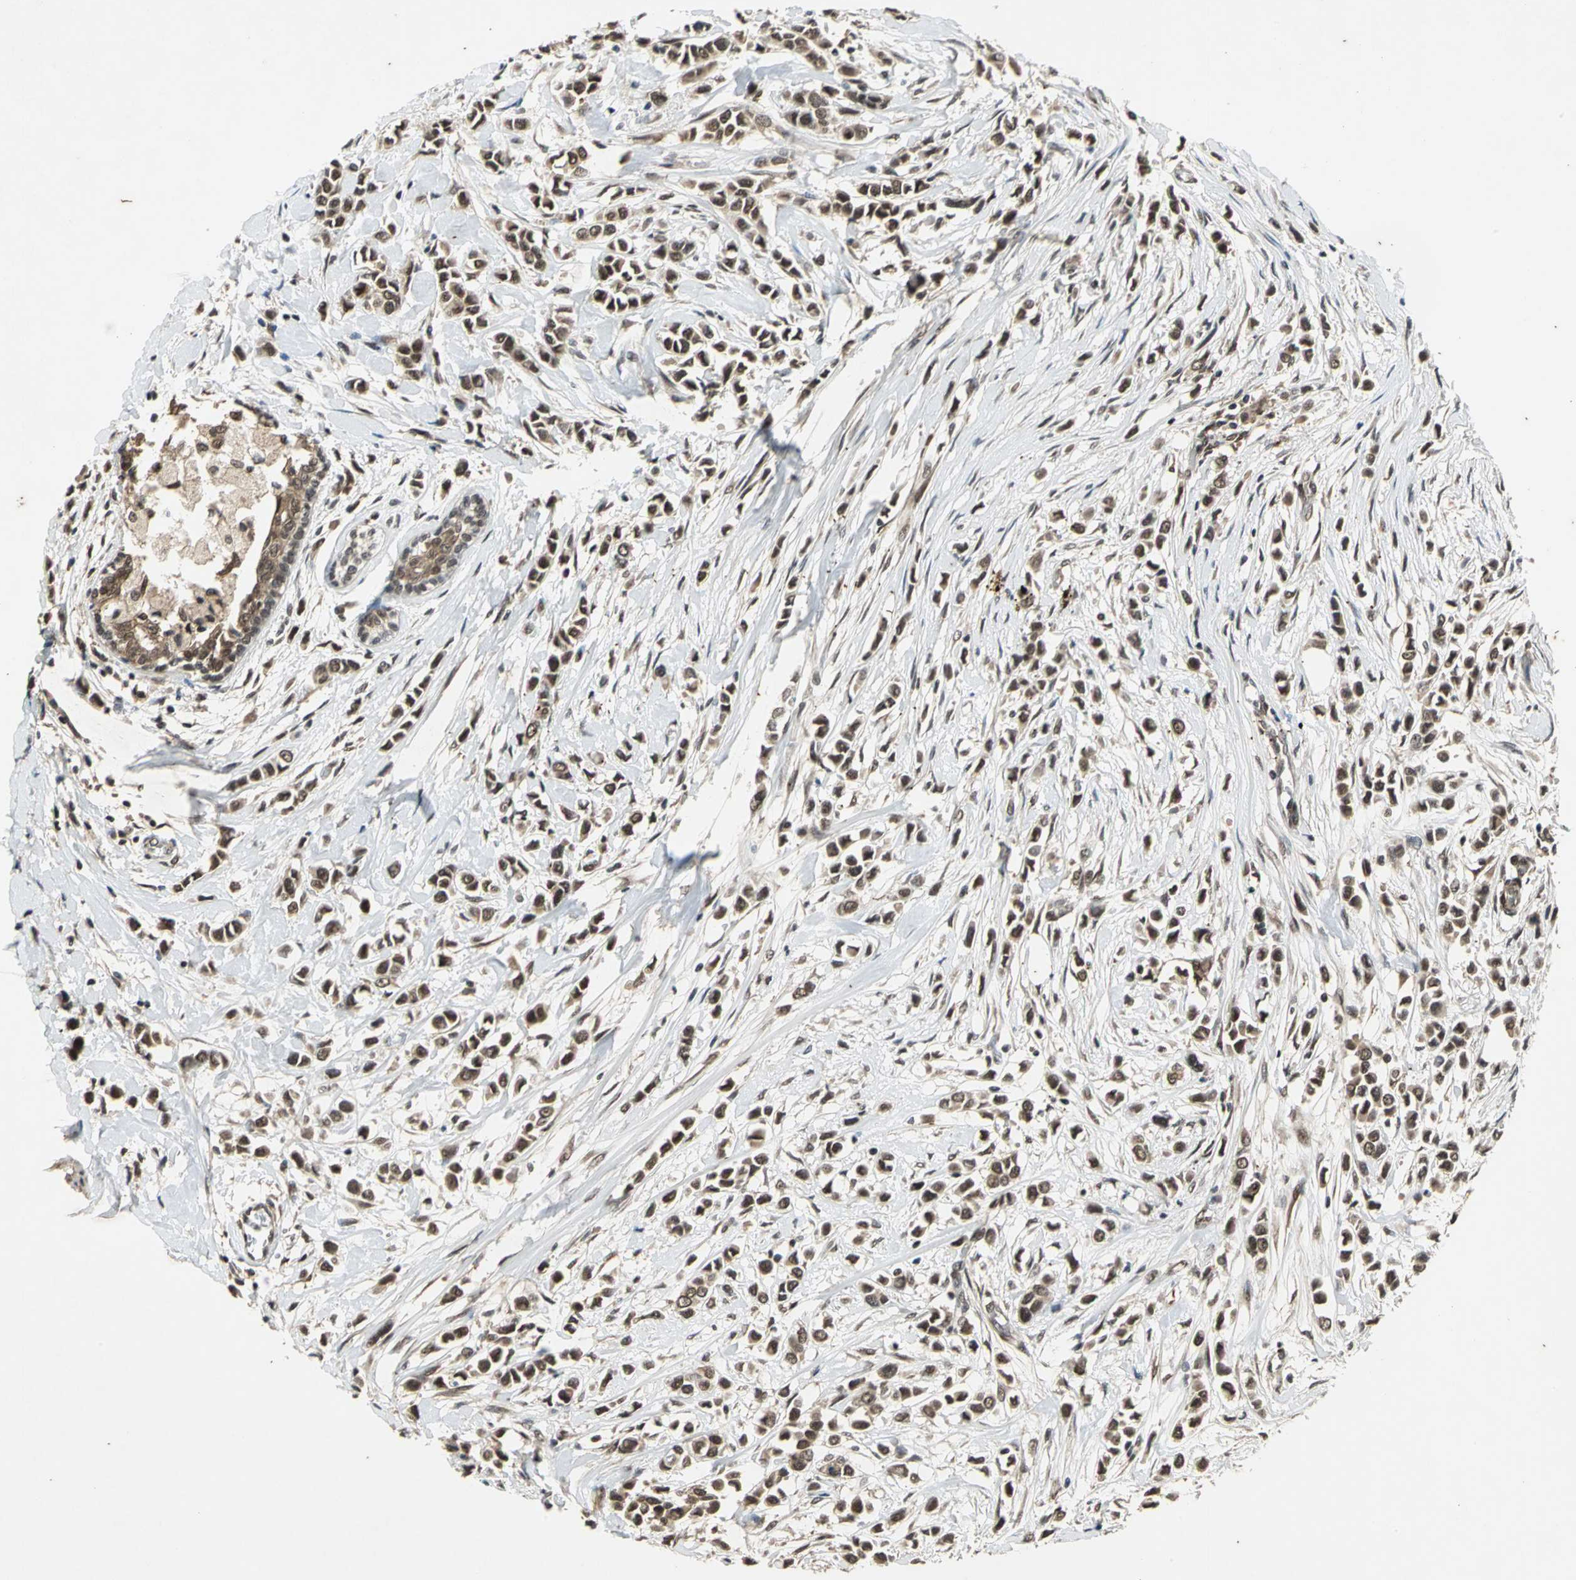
{"staining": {"intensity": "strong", "quantity": ">75%", "location": "nuclear"}, "tissue": "breast cancer", "cell_type": "Tumor cells", "image_type": "cancer", "snomed": [{"axis": "morphology", "description": "Lobular carcinoma"}, {"axis": "topography", "description": "Breast"}], "caption": "Brown immunohistochemical staining in human breast cancer reveals strong nuclear staining in approximately >75% of tumor cells.", "gene": "NOTCH3", "patient": {"sex": "female", "age": 51}}